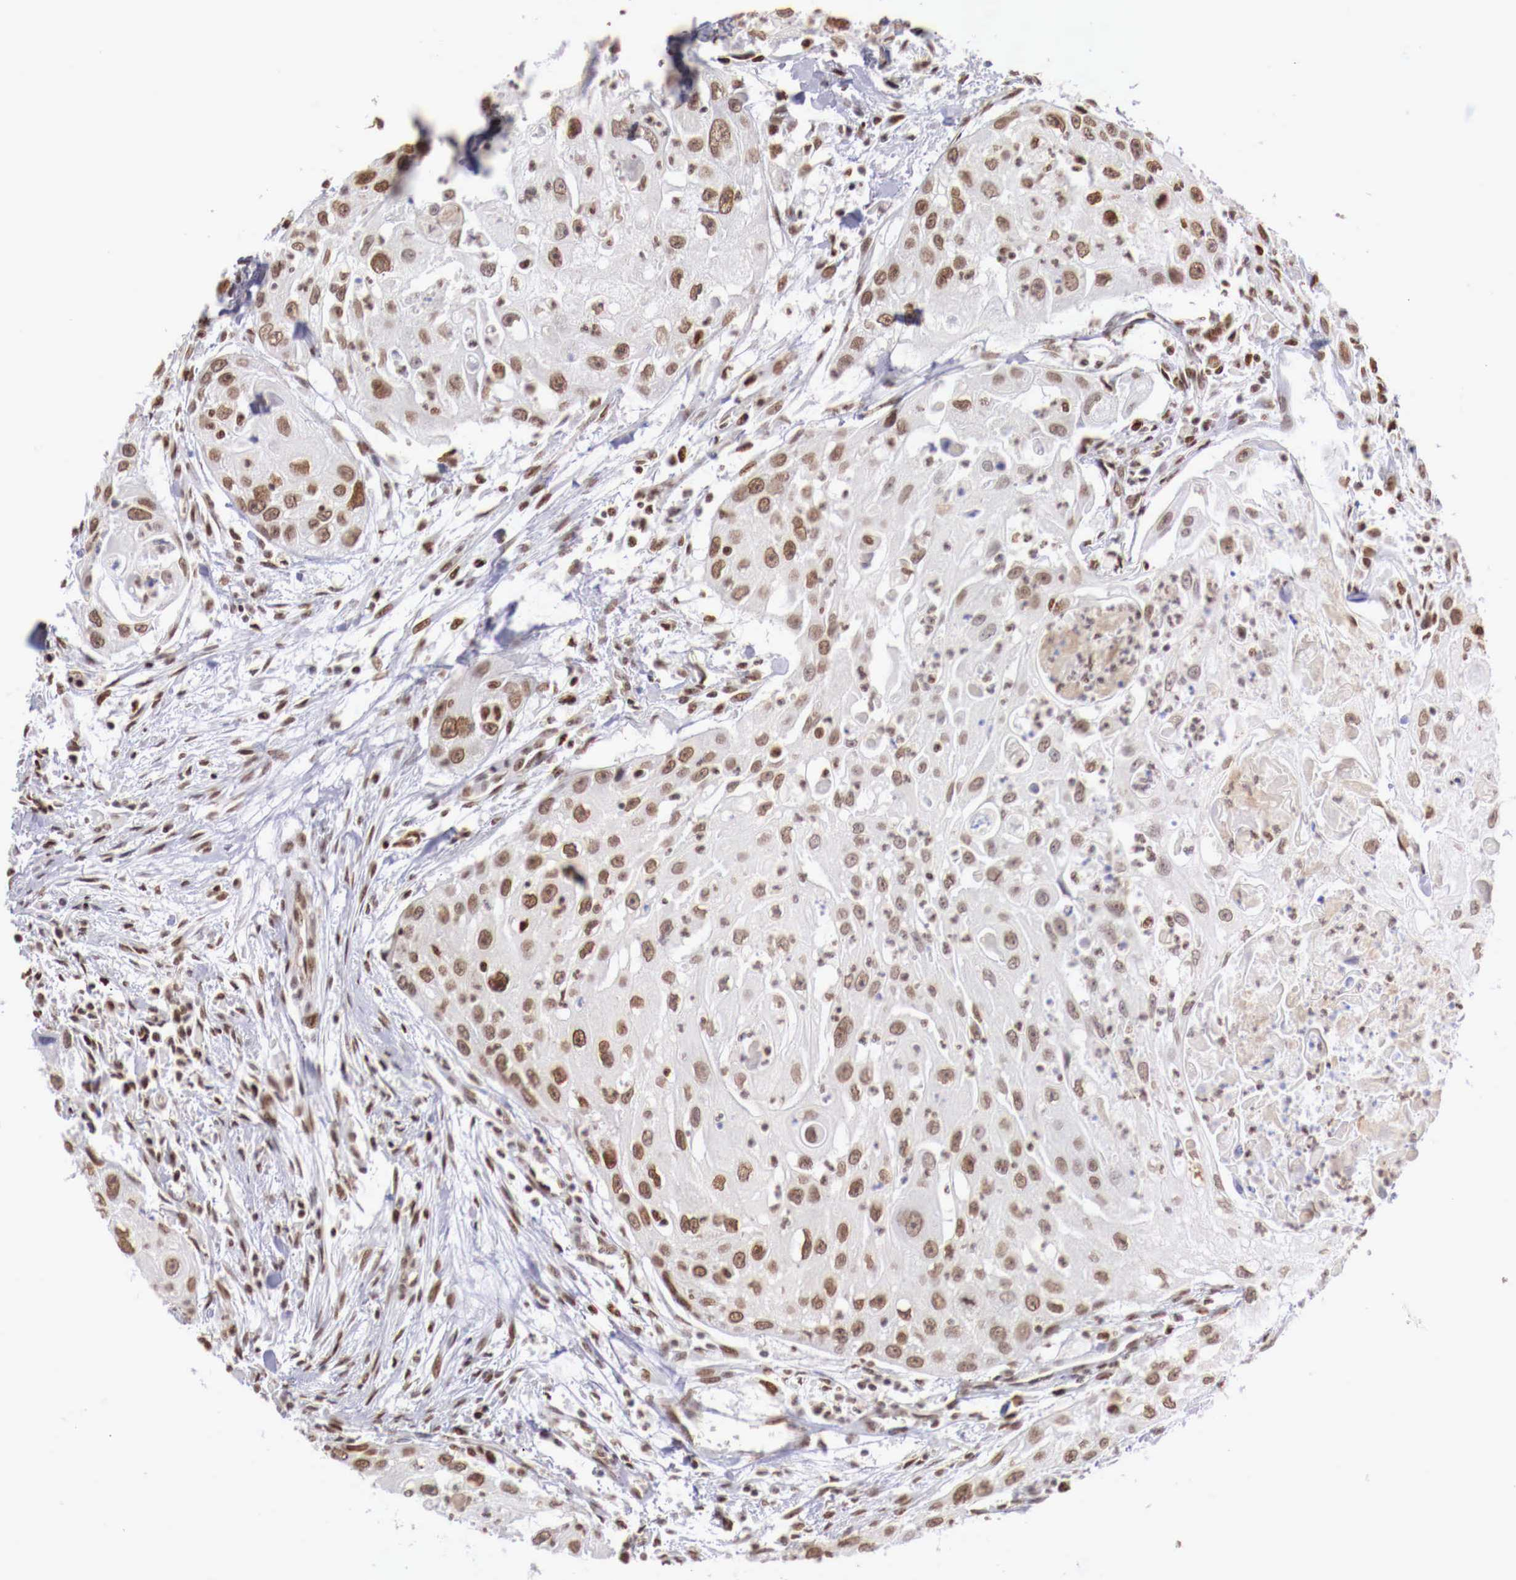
{"staining": {"intensity": "moderate", "quantity": ">75%", "location": "nuclear"}, "tissue": "head and neck cancer", "cell_type": "Tumor cells", "image_type": "cancer", "snomed": [{"axis": "morphology", "description": "Squamous cell carcinoma, NOS"}, {"axis": "topography", "description": "Head-Neck"}], "caption": "The photomicrograph reveals immunohistochemical staining of squamous cell carcinoma (head and neck). There is moderate nuclear staining is appreciated in about >75% of tumor cells.", "gene": "MAX", "patient": {"sex": "male", "age": 64}}